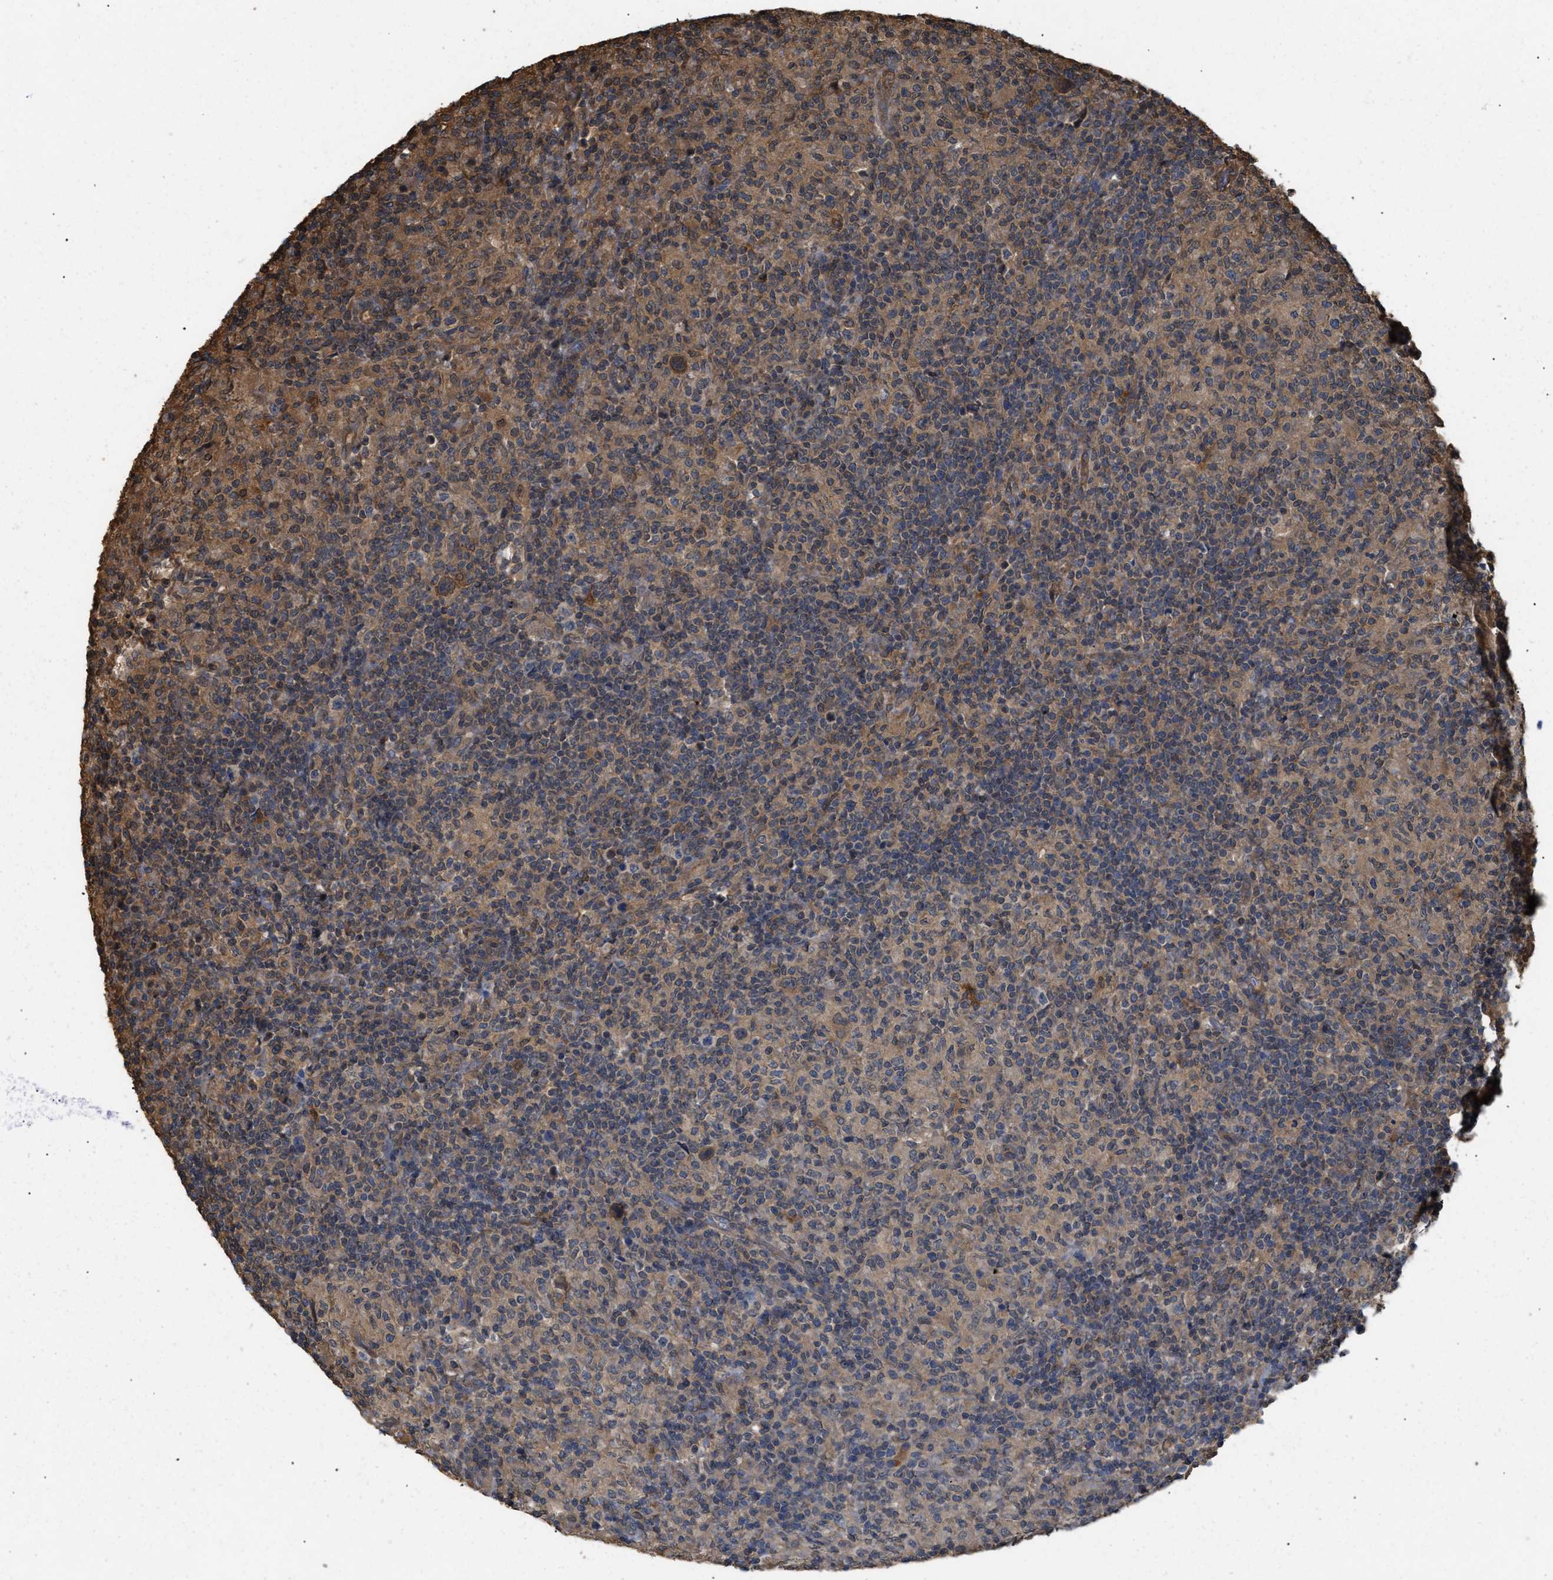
{"staining": {"intensity": "negative", "quantity": "none", "location": "none"}, "tissue": "lymphoma", "cell_type": "Tumor cells", "image_type": "cancer", "snomed": [{"axis": "morphology", "description": "Hodgkin's disease, NOS"}, {"axis": "topography", "description": "Lymph node"}], "caption": "Immunohistochemical staining of lymphoma displays no significant positivity in tumor cells. Nuclei are stained in blue.", "gene": "CALM1", "patient": {"sex": "male", "age": 70}}